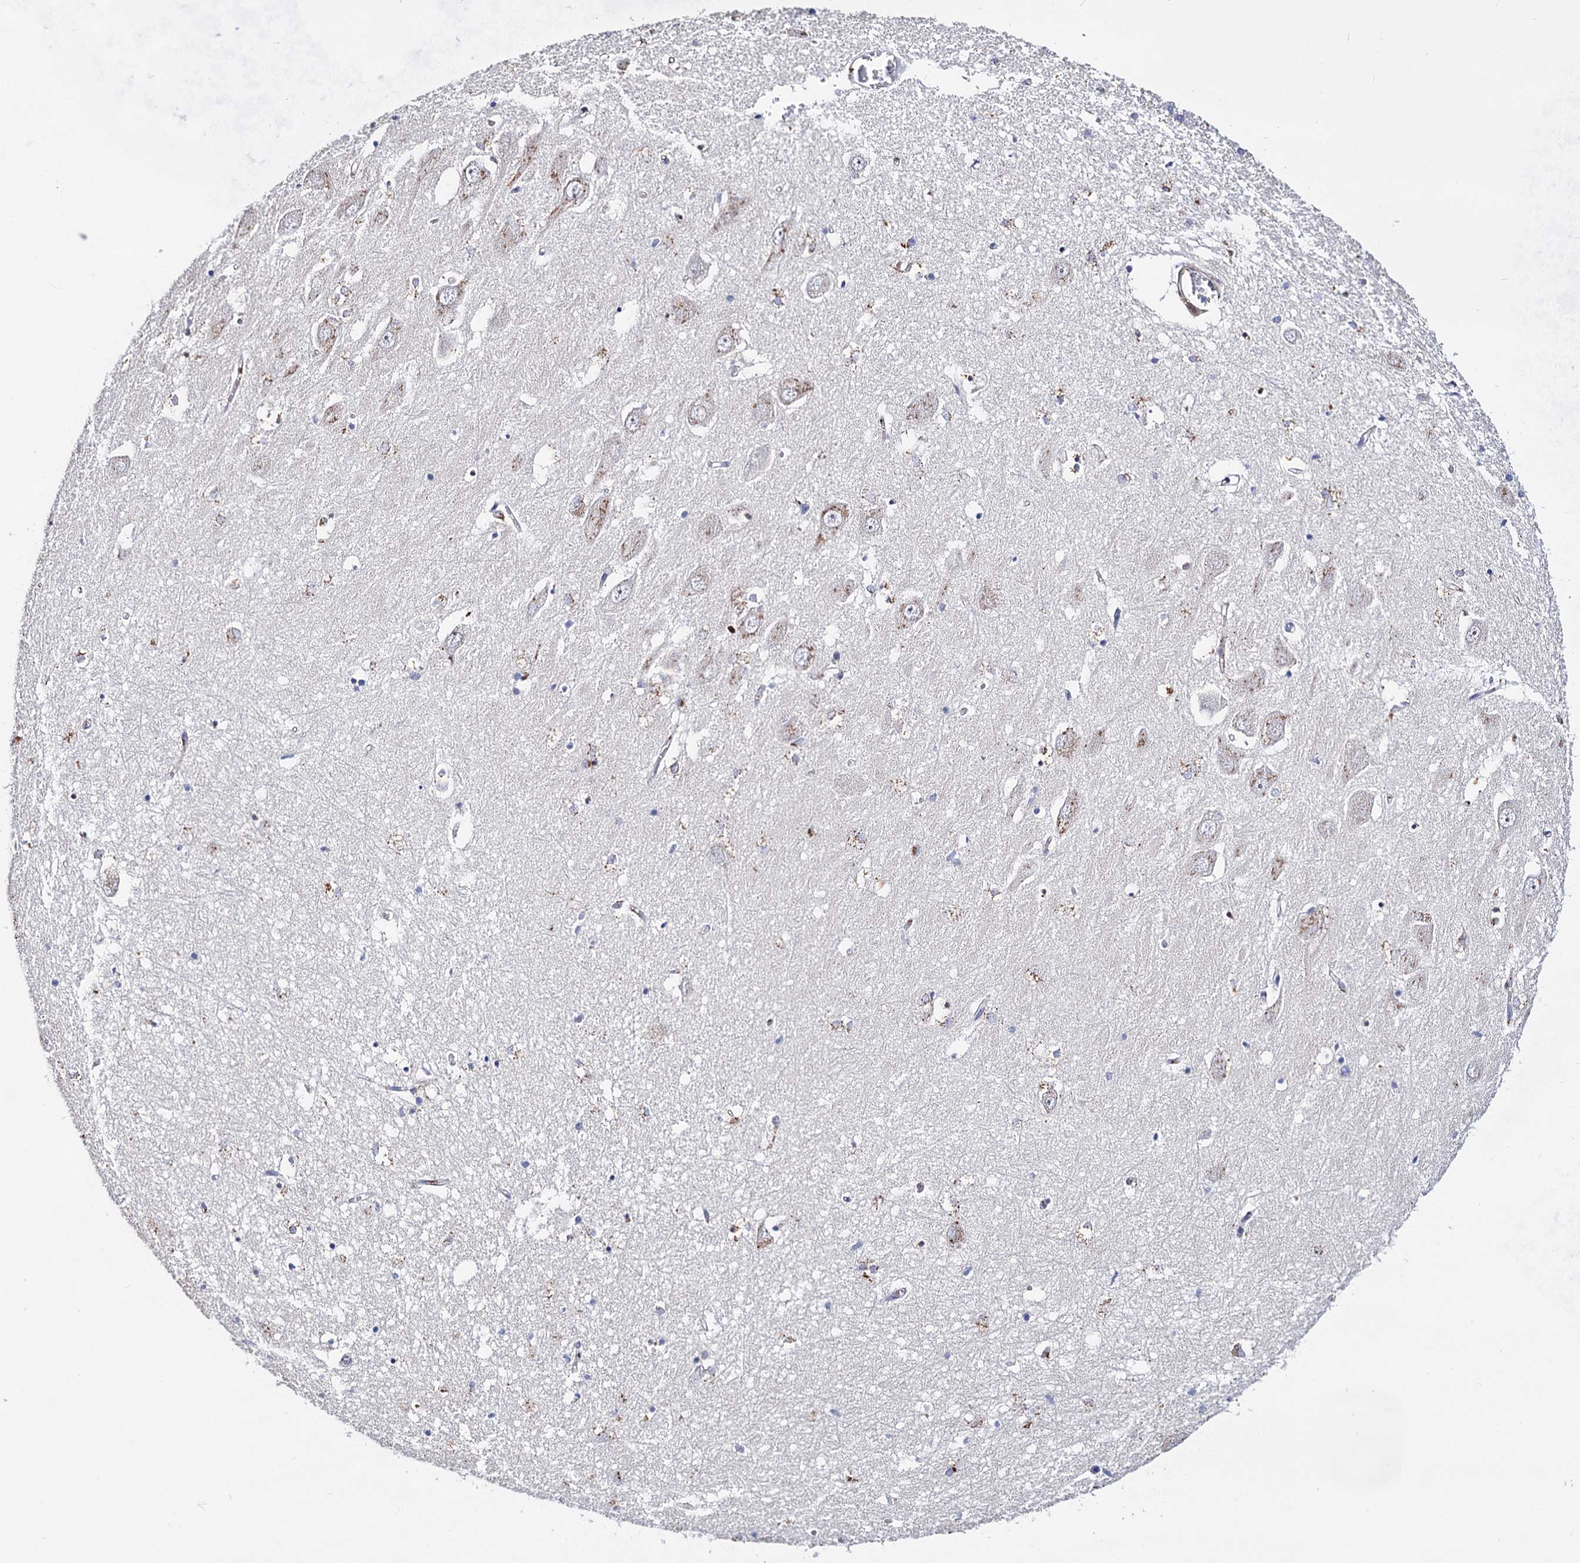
{"staining": {"intensity": "moderate", "quantity": "<25%", "location": "cytoplasmic/membranous"}, "tissue": "hippocampus", "cell_type": "Glial cells", "image_type": "normal", "snomed": [{"axis": "morphology", "description": "Normal tissue, NOS"}, {"axis": "topography", "description": "Hippocampus"}], "caption": "This is an image of immunohistochemistry staining of unremarkable hippocampus, which shows moderate staining in the cytoplasmic/membranous of glial cells.", "gene": "C11orf96", "patient": {"sex": "male", "age": 70}}